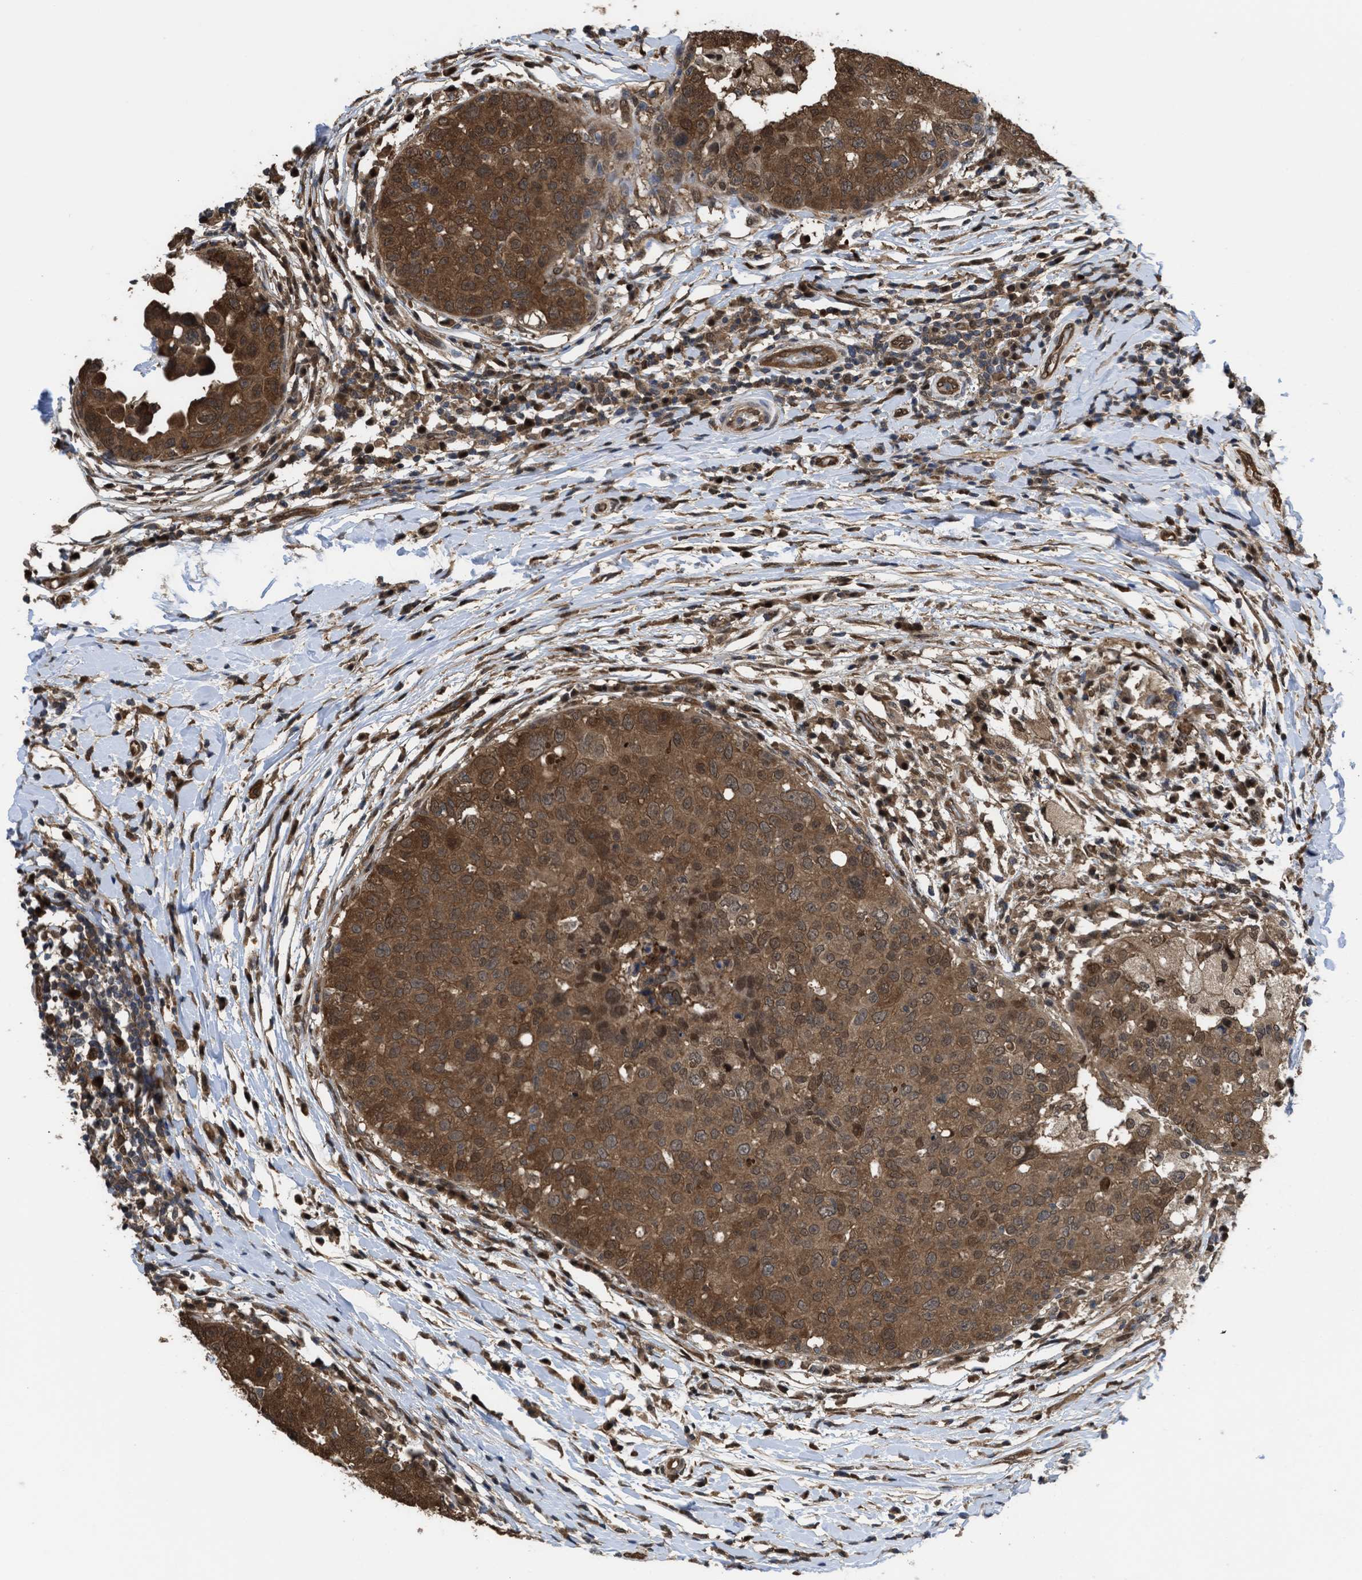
{"staining": {"intensity": "moderate", "quantity": ">75%", "location": "cytoplasmic/membranous,nuclear"}, "tissue": "breast cancer", "cell_type": "Tumor cells", "image_type": "cancer", "snomed": [{"axis": "morphology", "description": "Duct carcinoma"}, {"axis": "topography", "description": "Breast"}], "caption": "About >75% of tumor cells in human breast intraductal carcinoma display moderate cytoplasmic/membranous and nuclear protein expression as visualized by brown immunohistochemical staining.", "gene": "YWHAG", "patient": {"sex": "female", "age": 27}}